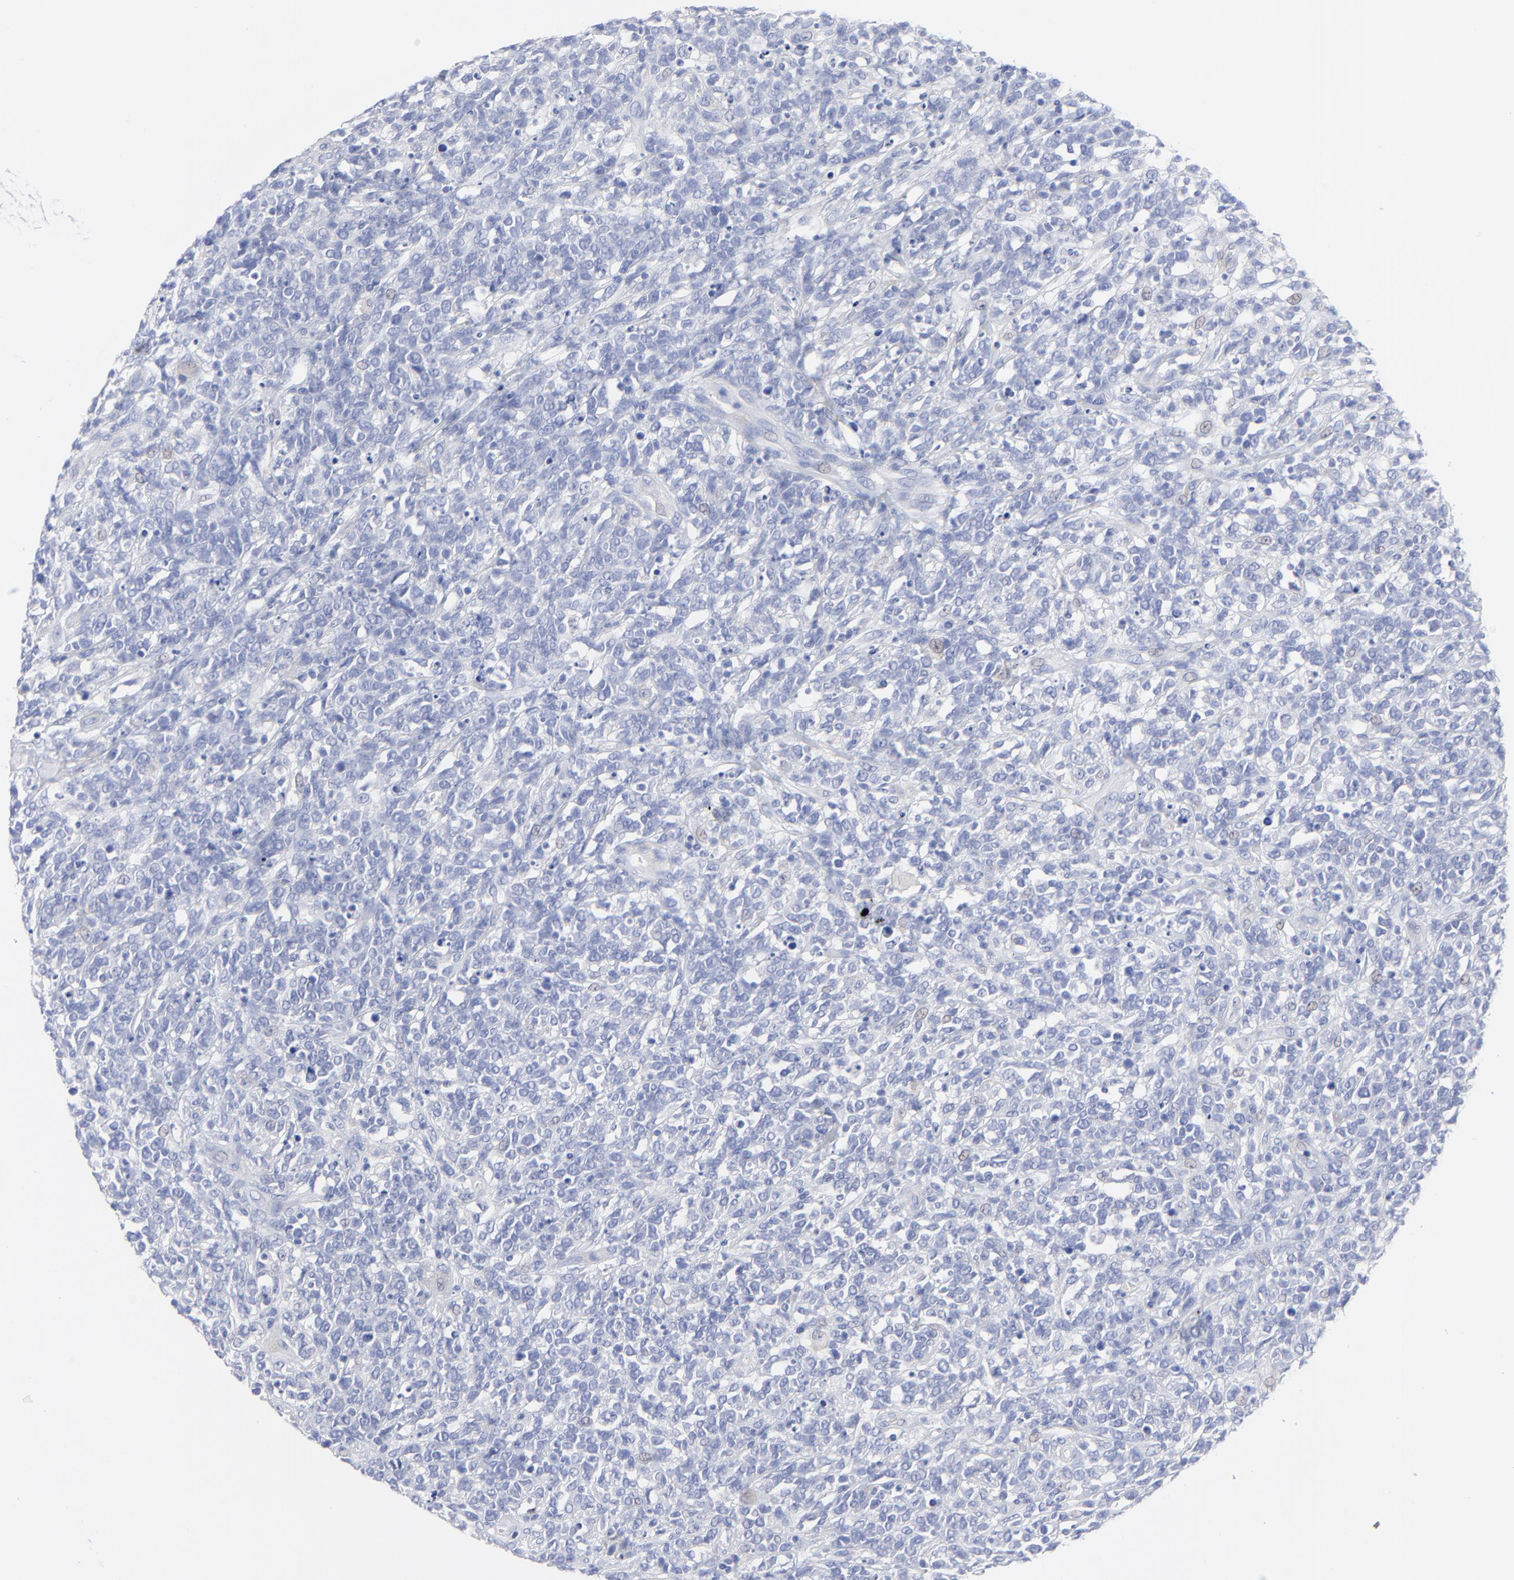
{"staining": {"intensity": "negative", "quantity": "none", "location": "none"}, "tissue": "lymphoma", "cell_type": "Tumor cells", "image_type": "cancer", "snomed": [{"axis": "morphology", "description": "Malignant lymphoma, non-Hodgkin's type, High grade"}, {"axis": "topography", "description": "Lymph node"}], "caption": "This is an immunohistochemistry micrograph of malignant lymphoma, non-Hodgkin's type (high-grade). There is no expression in tumor cells.", "gene": "PSD3", "patient": {"sex": "female", "age": 73}}